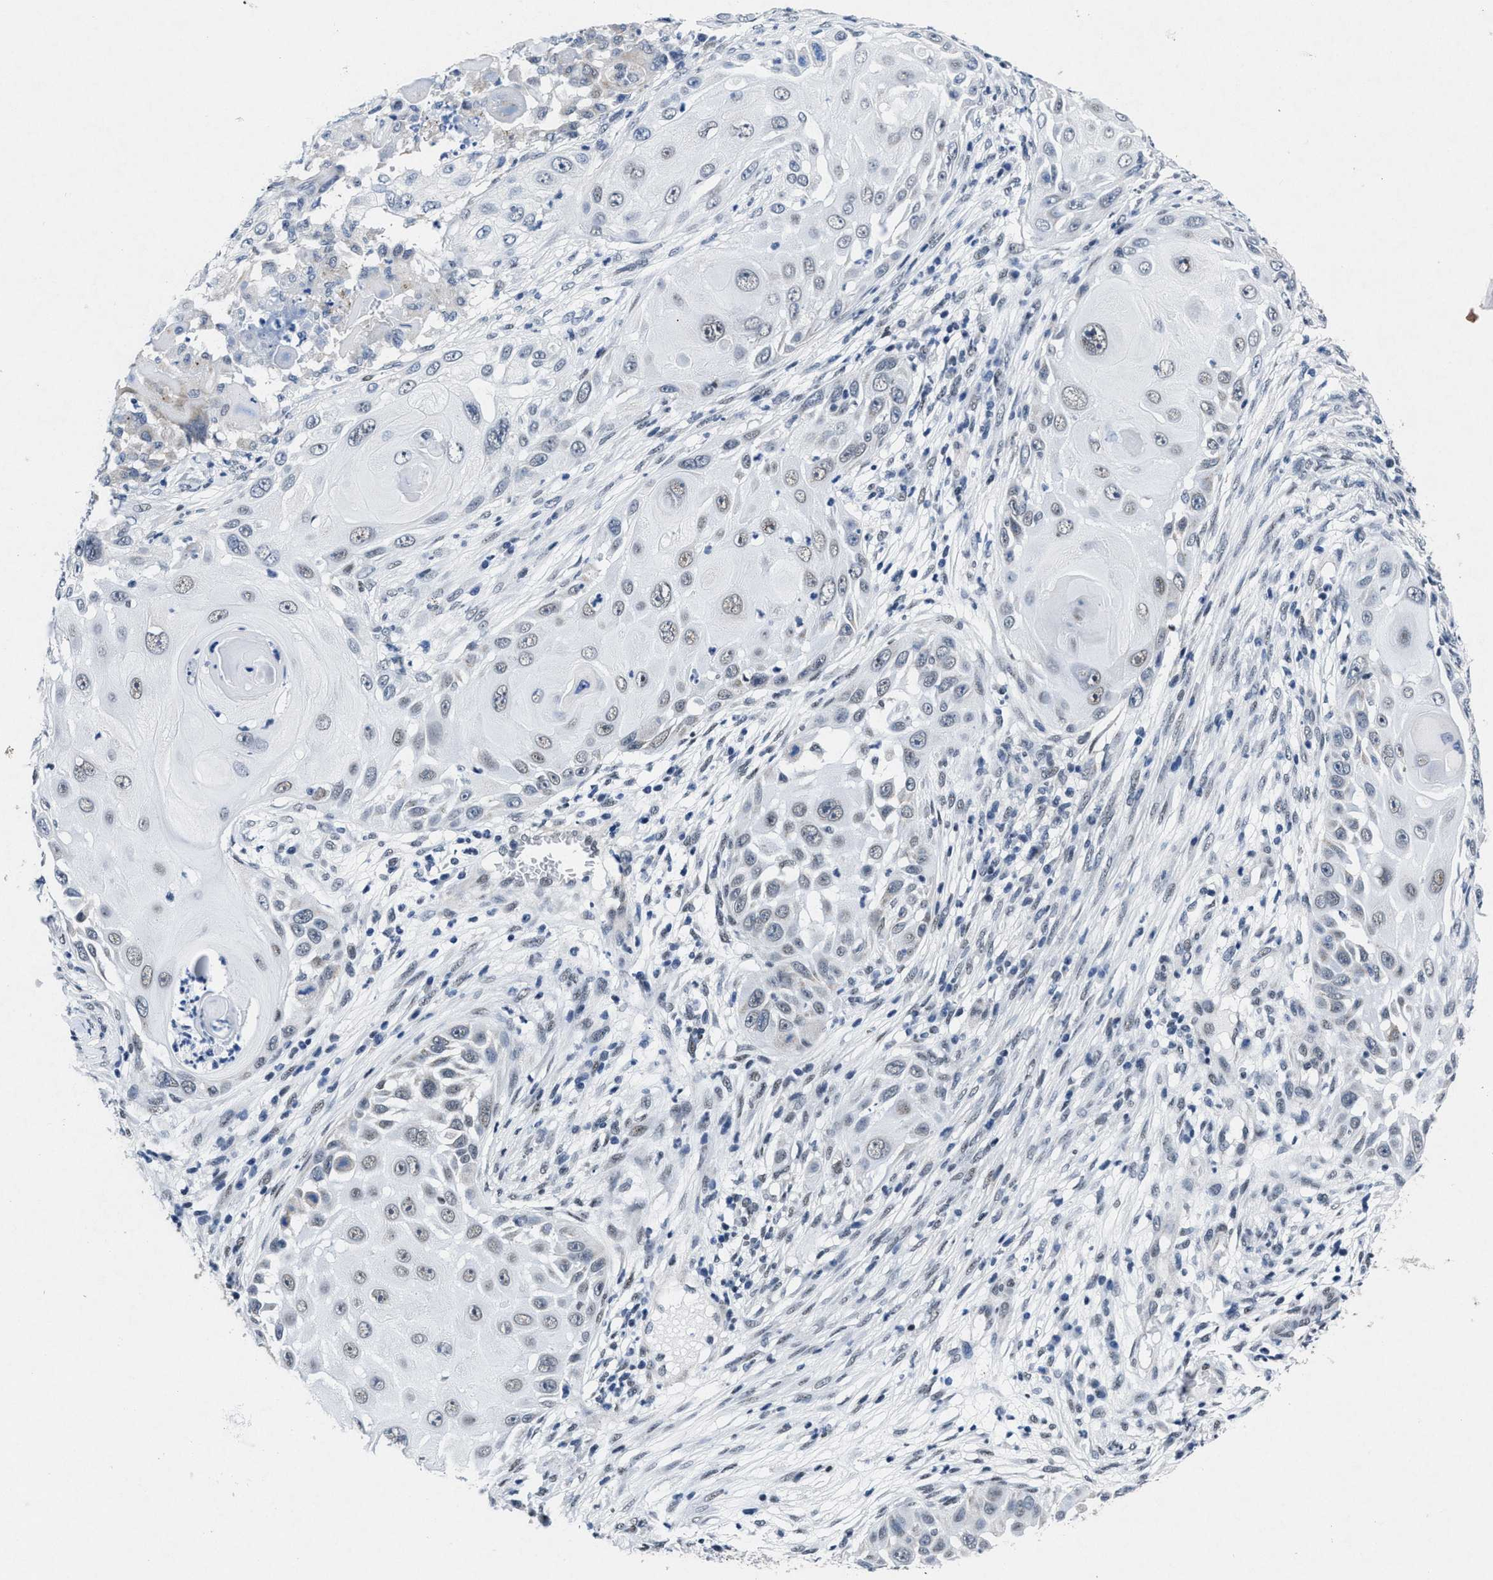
{"staining": {"intensity": "weak", "quantity": "<25%", "location": "nuclear"}, "tissue": "skin cancer", "cell_type": "Tumor cells", "image_type": "cancer", "snomed": [{"axis": "morphology", "description": "Squamous cell carcinoma, NOS"}, {"axis": "topography", "description": "Skin"}], "caption": "Tumor cells are negative for protein expression in human skin squamous cell carcinoma.", "gene": "ID3", "patient": {"sex": "female", "age": 44}}